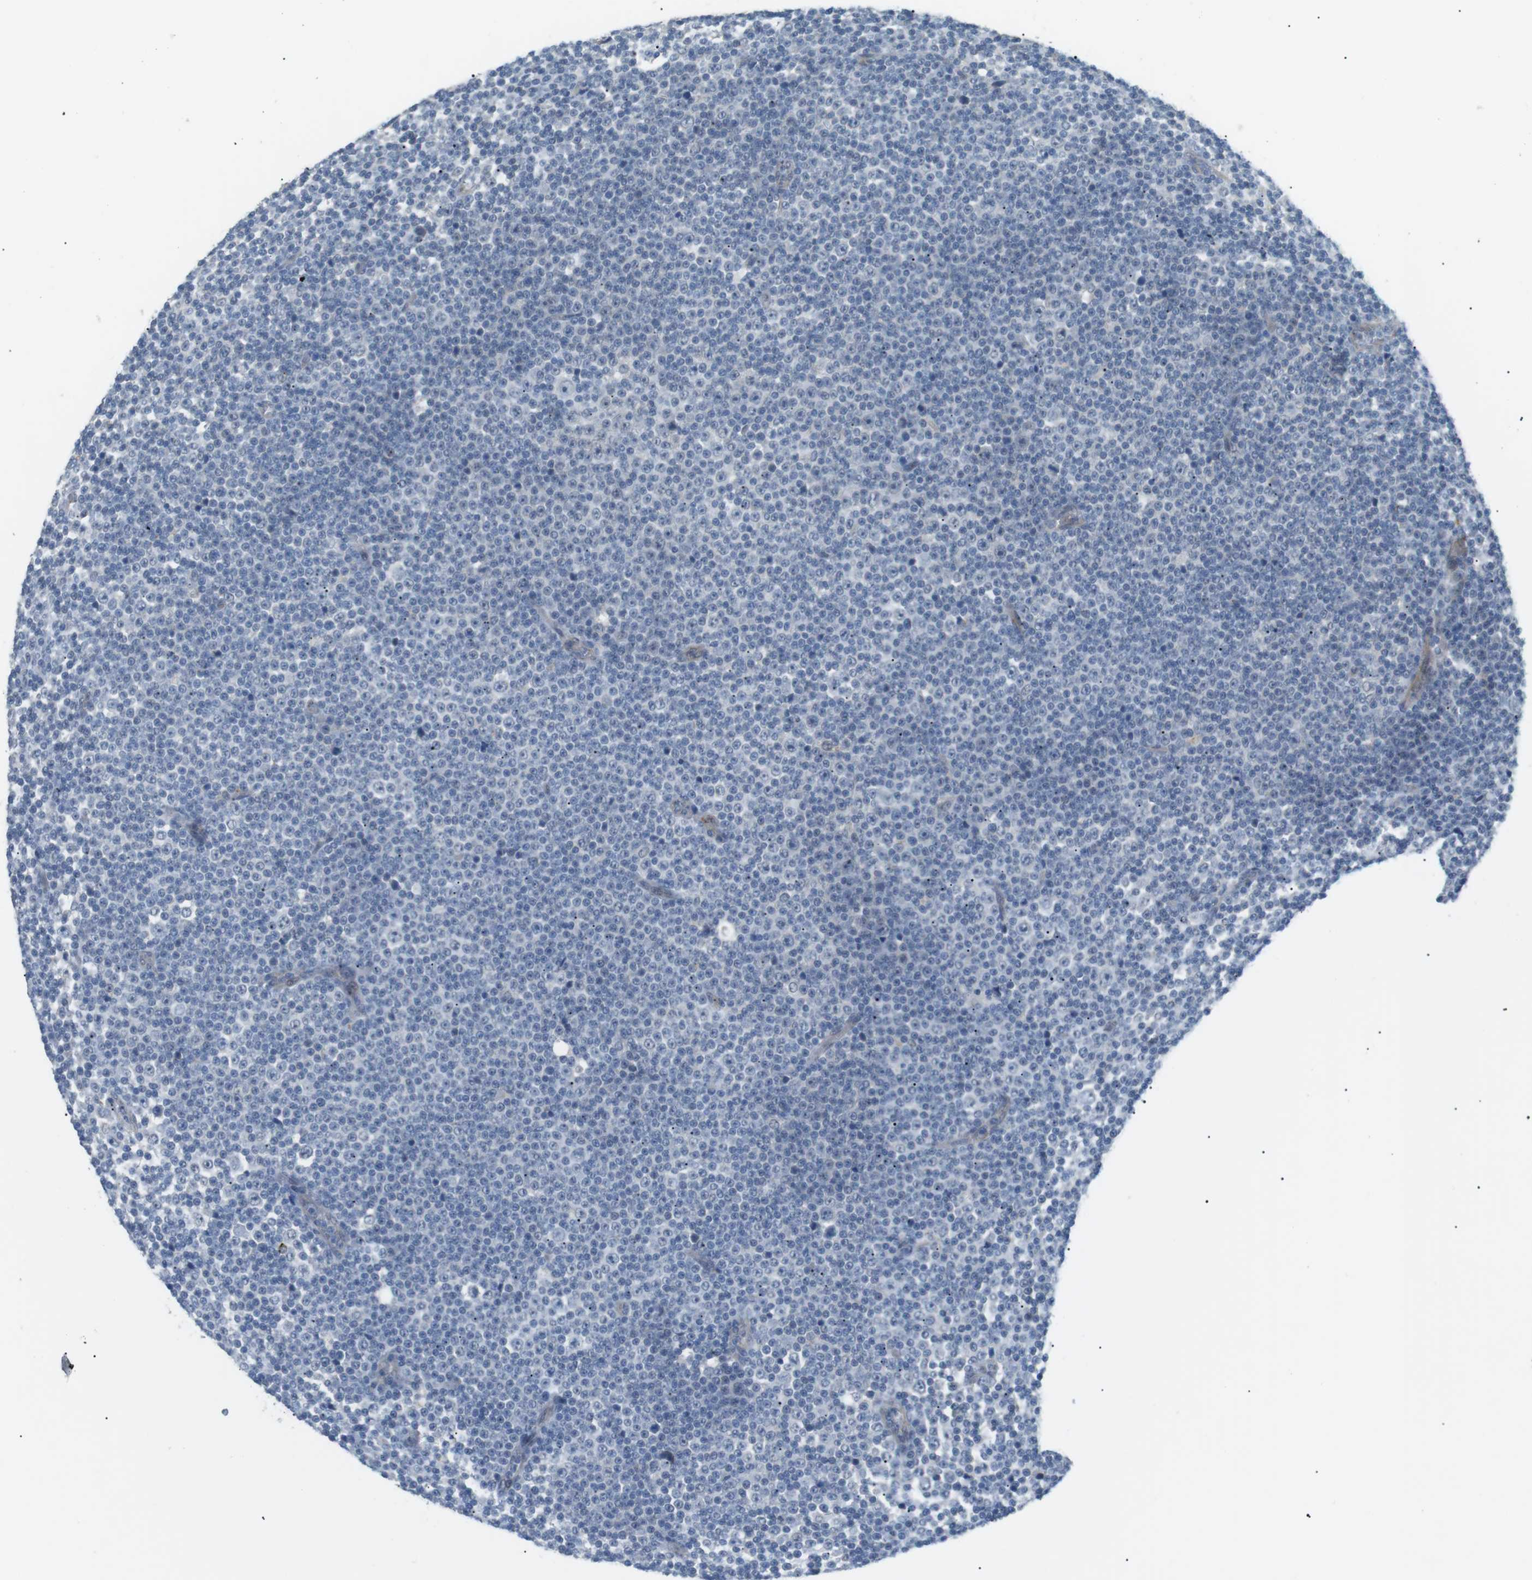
{"staining": {"intensity": "negative", "quantity": "none", "location": "none"}, "tissue": "lymphoma", "cell_type": "Tumor cells", "image_type": "cancer", "snomed": [{"axis": "morphology", "description": "Malignant lymphoma, non-Hodgkin's type, Low grade"}, {"axis": "topography", "description": "Lymph node"}], "caption": "Malignant lymphoma, non-Hodgkin's type (low-grade) was stained to show a protein in brown. There is no significant staining in tumor cells.", "gene": "B4GALNT2", "patient": {"sex": "female", "age": 67}}